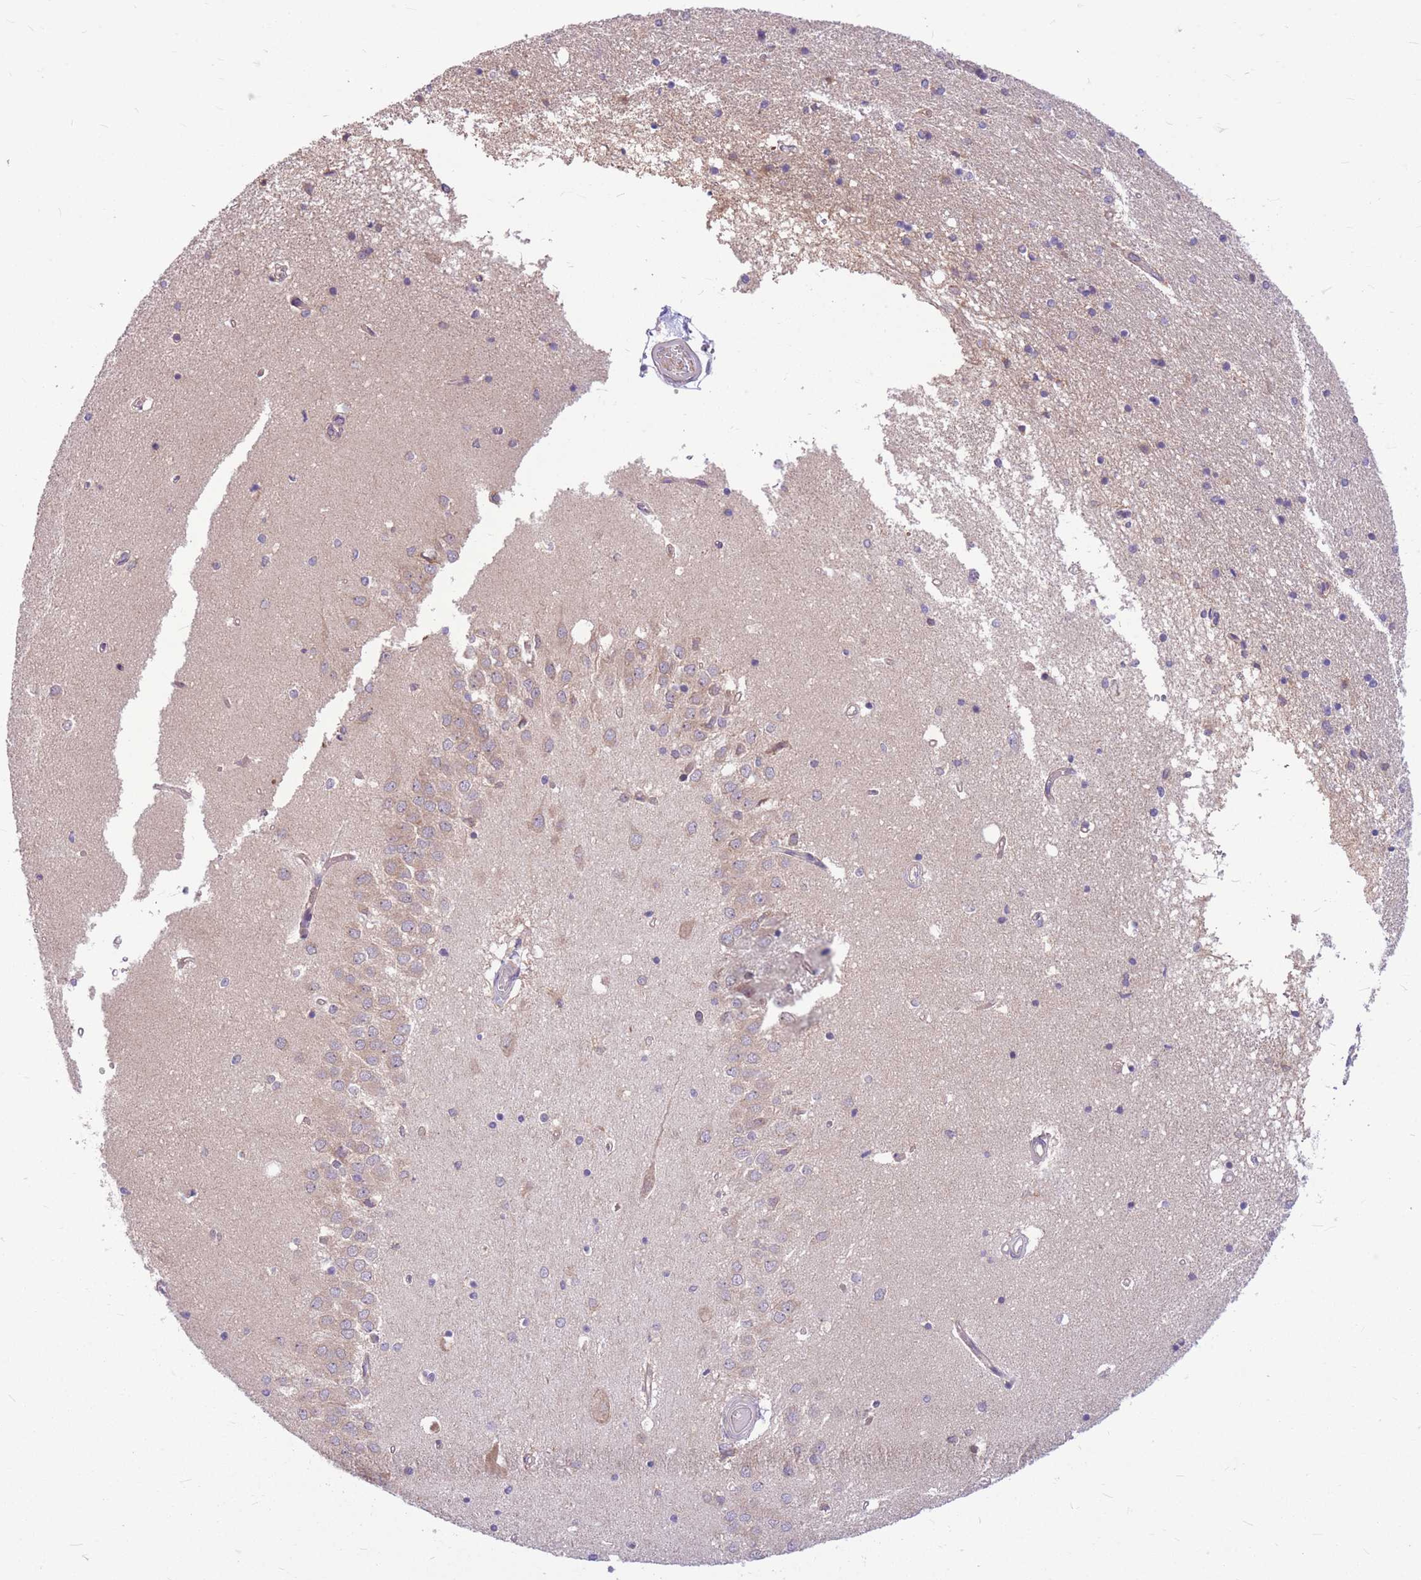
{"staining": {"intensity": "negative", "quantity": "none", "location": "none"}, "tissue": "hippocampus", "cell_type": "Glial cells", "image_type": "normal", "snomed": [{"axis": "morphology", "description": "Normal tissue, NOS"}, {"axis": "topography", "description": "Hippocampus"}], "caption": "Immunohistochemistry (IHC) micrograph of unremarkable human hippocampus stained for a protein (brown), which shows no positivity in glial cells.", "gene": "GMNN", "patient": {"sex": "male", "age": 45}}